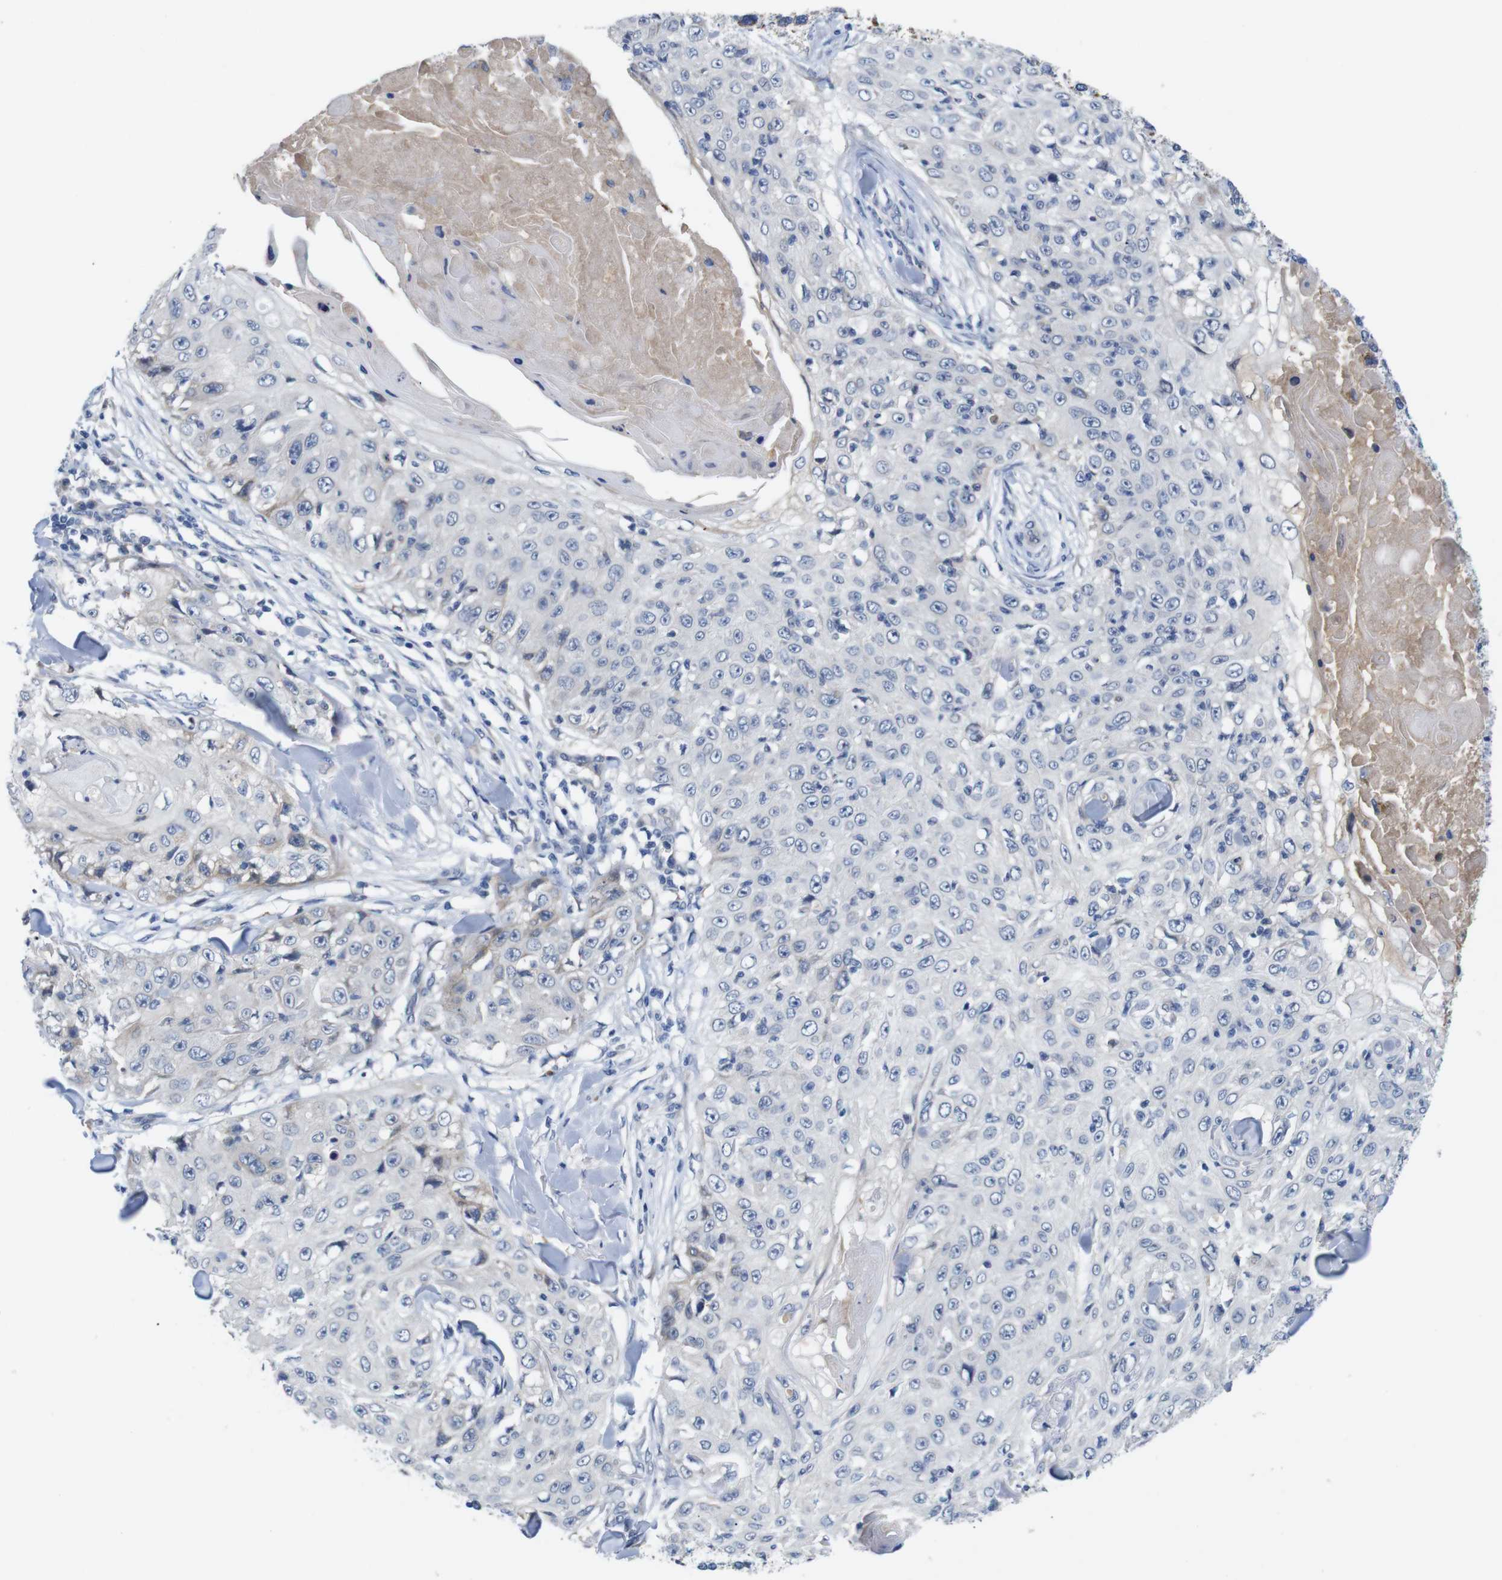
{"staining": {"intensity": "negative", "quantity": "none", "location": "none"}, "tissue": "skin cancer", "cell_type": "Tumor cells", "image_type": "cancer", "snomed": [{"axis": "morphology", "description": "Squamous cell carcinoma, NOS"}, {"axis": "topography", "description": "Skin"}], "caption": "Immunohistochemistry (IHC) of human skin cancer (squamous cell carcinoma) exhibits no staining in tumor cells.", "gene": "C1RL", "patient": {"sex": "male", "age": 86}}